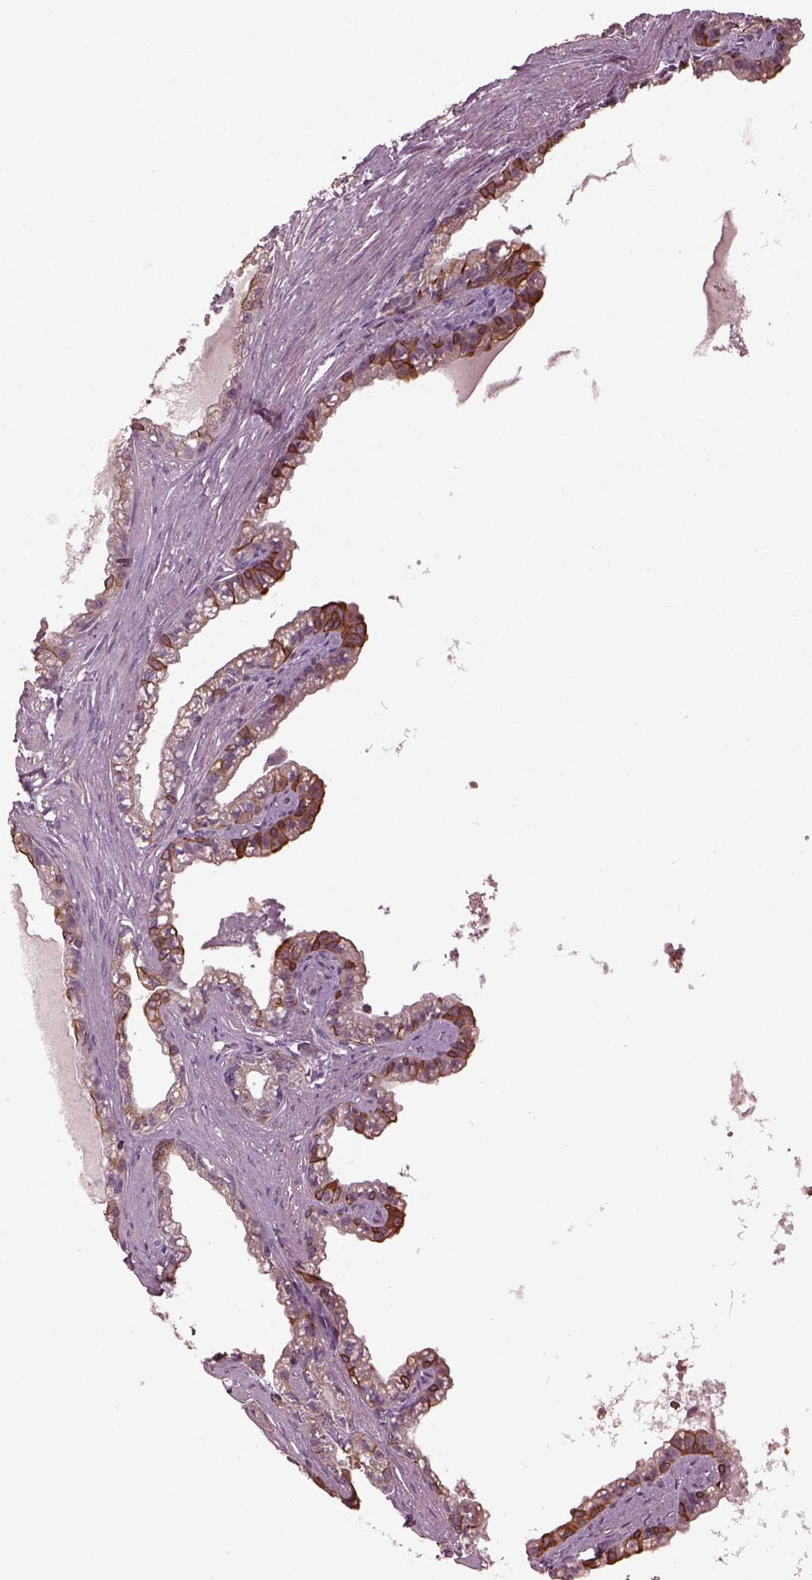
{"staining": {"intensity": "strong", "quantity": "<25%", "location": "cytoplasmic/membranous"}, "tissue": "seminal vesicle", "cell_type": "Glandular cells", "image_type": "normal", "snomed": [{"axis": "morphology", "description": "Normal tissue, NOS"}, {"axis": "morphology", "description": "Urothelial carcinoma, NOS"}, {"axis": "topography", "description": "Urinary bladder"}, {"axis": "topography", "description": "Seminal veicle"}], "caption": "Normal seminal vesicle shows strong cytoplasmic/membranous expression in approximately <25% of glandular cells, visualized by immunohistochemistry.", "gene": "RUFY3", "patient": {"sex": "male", "age": 76}}